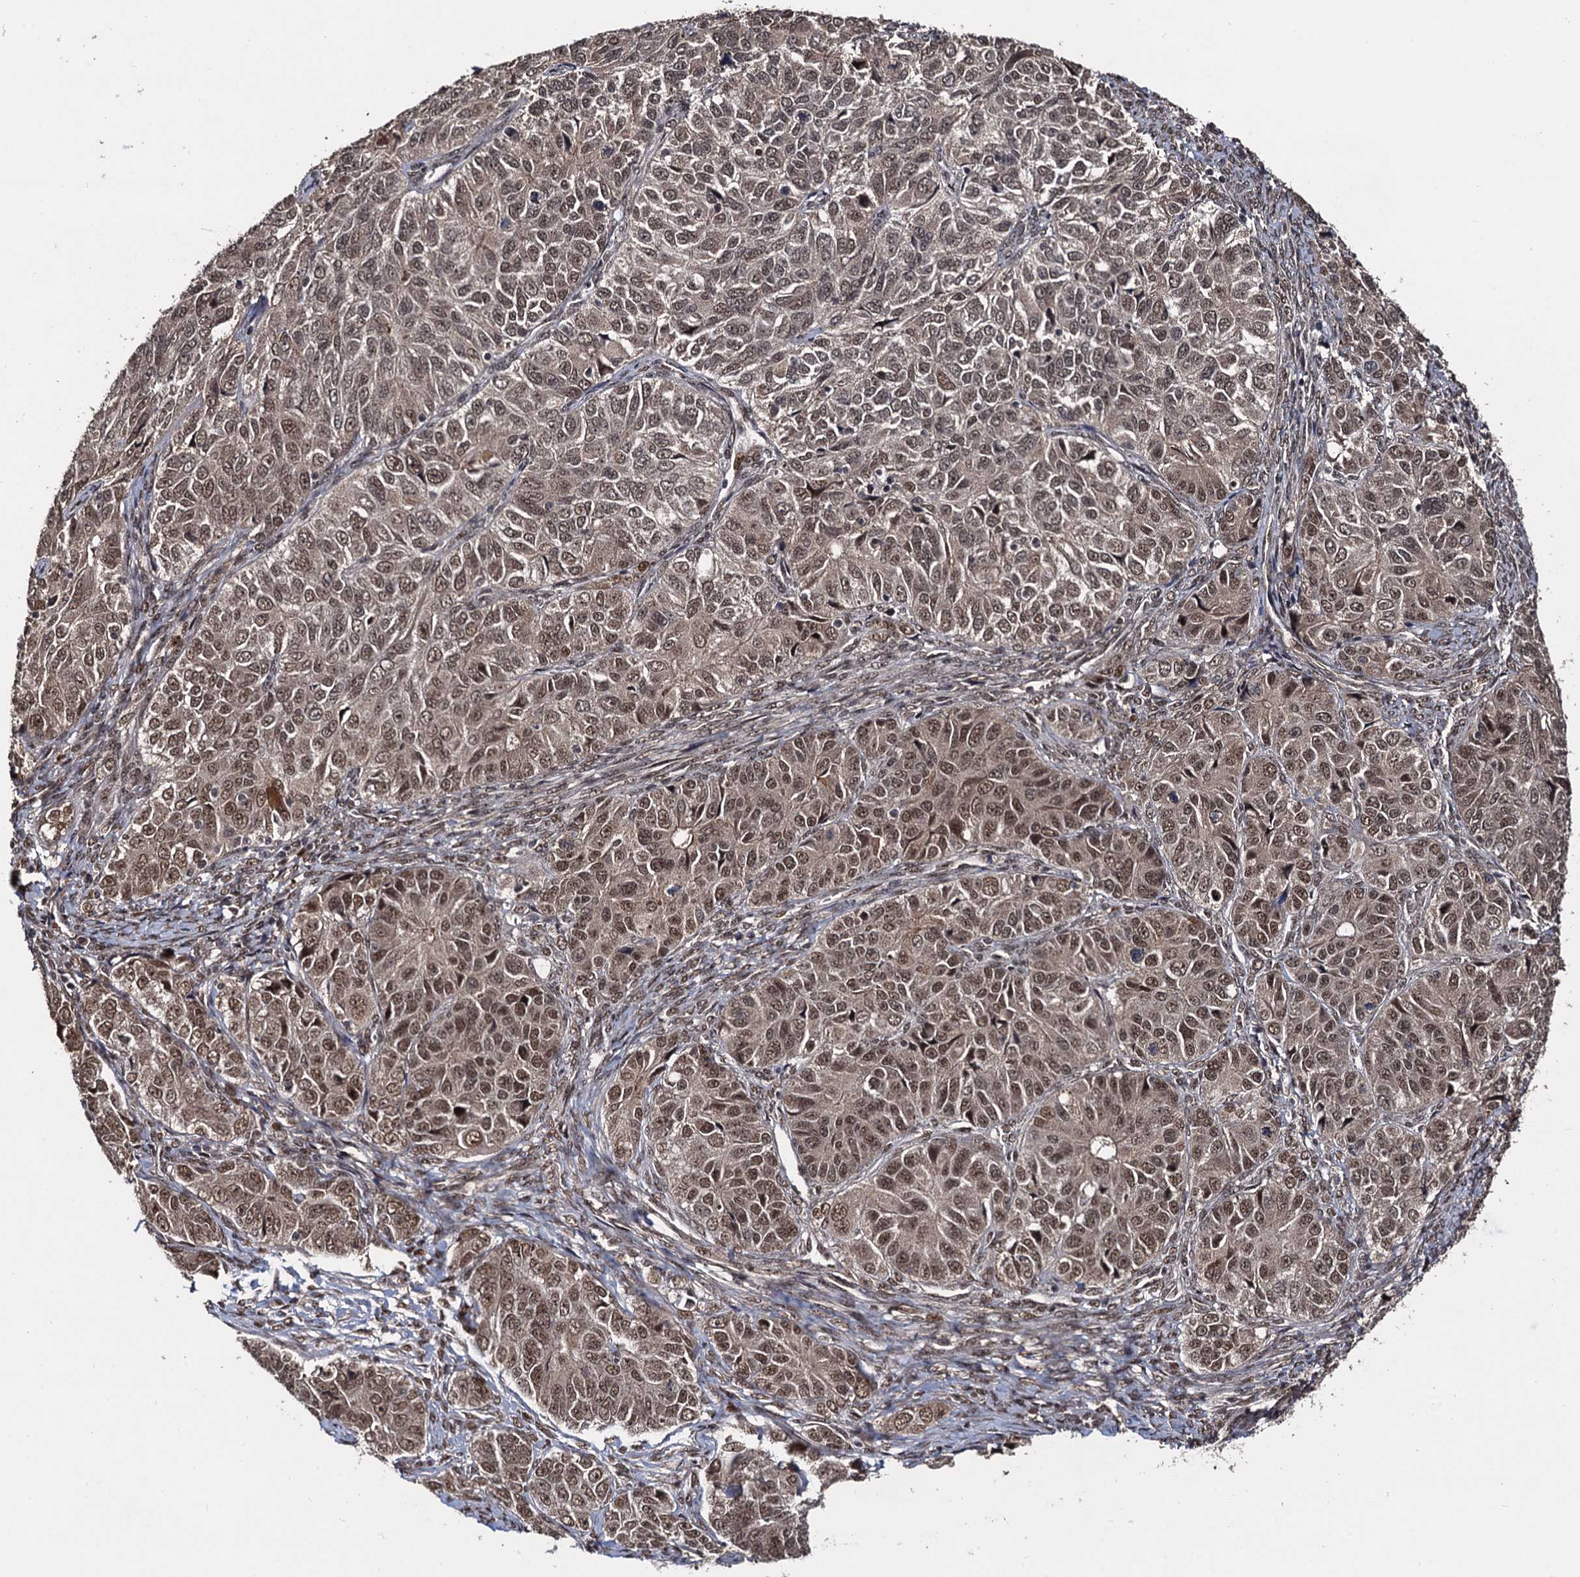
{"staining": {"intensity": "moderate", "quantity": ">75%", "location": "cytoplasmic/membranous,nuclear"}, "tissue": "ovarian cancer", "cell_type": "Tumor cells", "image_type": "cancer", "snomed": [{"axis": "morphology", "description": "Carcinoma, endometroid"}, {"axis": "topography", "description": "Ovary"}], "caption": "The histopathology image shows a brown stain indicating the presence of a protein in the cytoplasmic/membranous and nuclear of tumor cells in ovarian cancer.", "gene": "SFSWAP", "patient": {"sex": "female", "age": 51}}